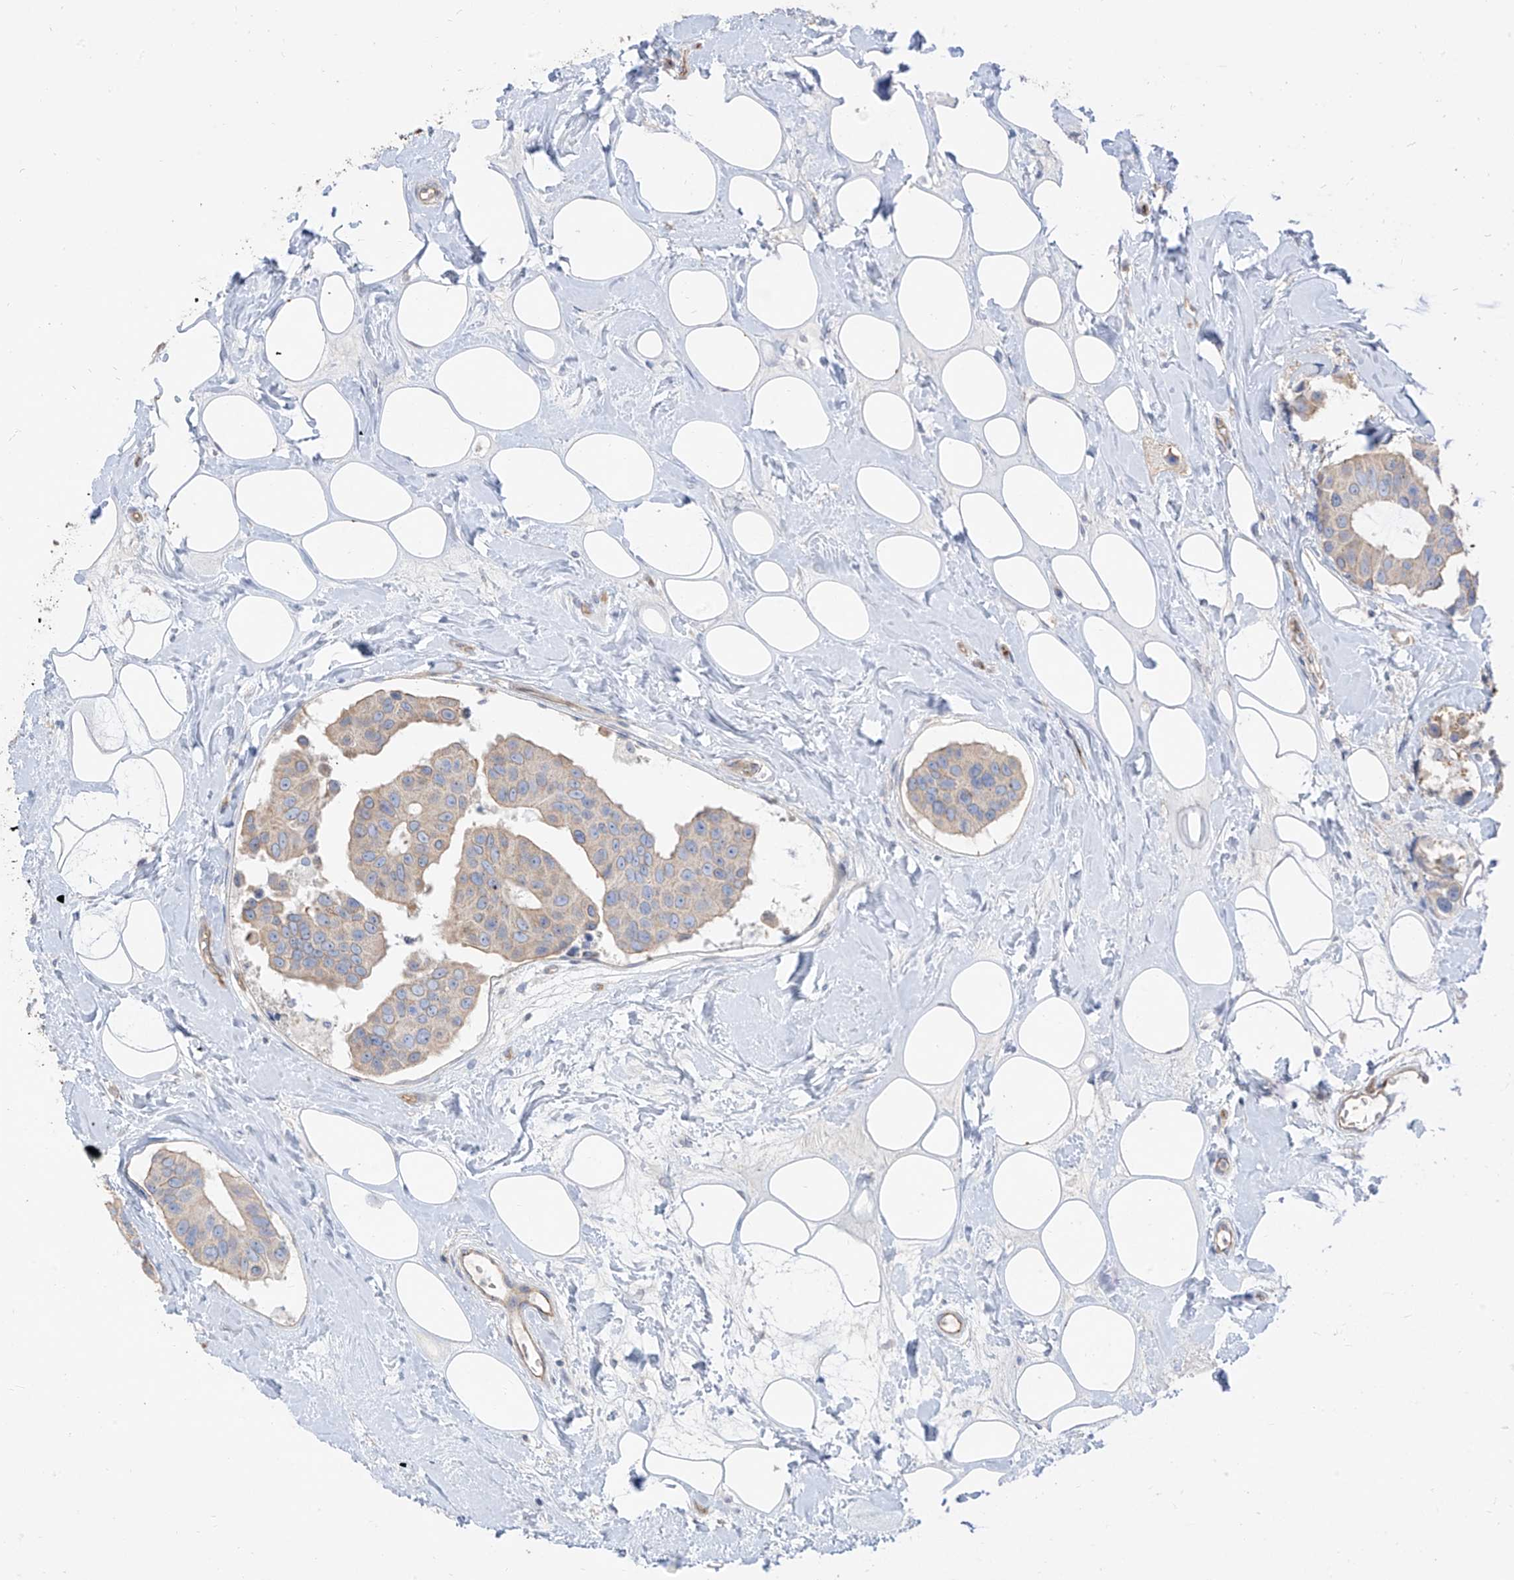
{"staining": {"intensity": "weak", "quantity": "<25%", "location": "cytoplasmic/membranous"}, "tissue": "breast cancer", "cell_type": "Tumor cells", "image_type": "cancer", "snomed": [{"axis": "morphology", "description": "Normal tissue, NOS"}, {"axis": "morphology", "description": "Duct carcinoma"}, {"axis": "topography", "description": "Breast"}], "caption": "This micrograph is of infiltrating ductal carcinoma (breast) stained with IHC to label a protein in brown with the nuclei are counter-stained blue. There is no expression in tumor cells. The staining is performed using DAB brown chromogen with nuclei counter-stained in using hematoxylin.", "gene": "EPHX4", "patient": {"sex": "female", "age": 39}}